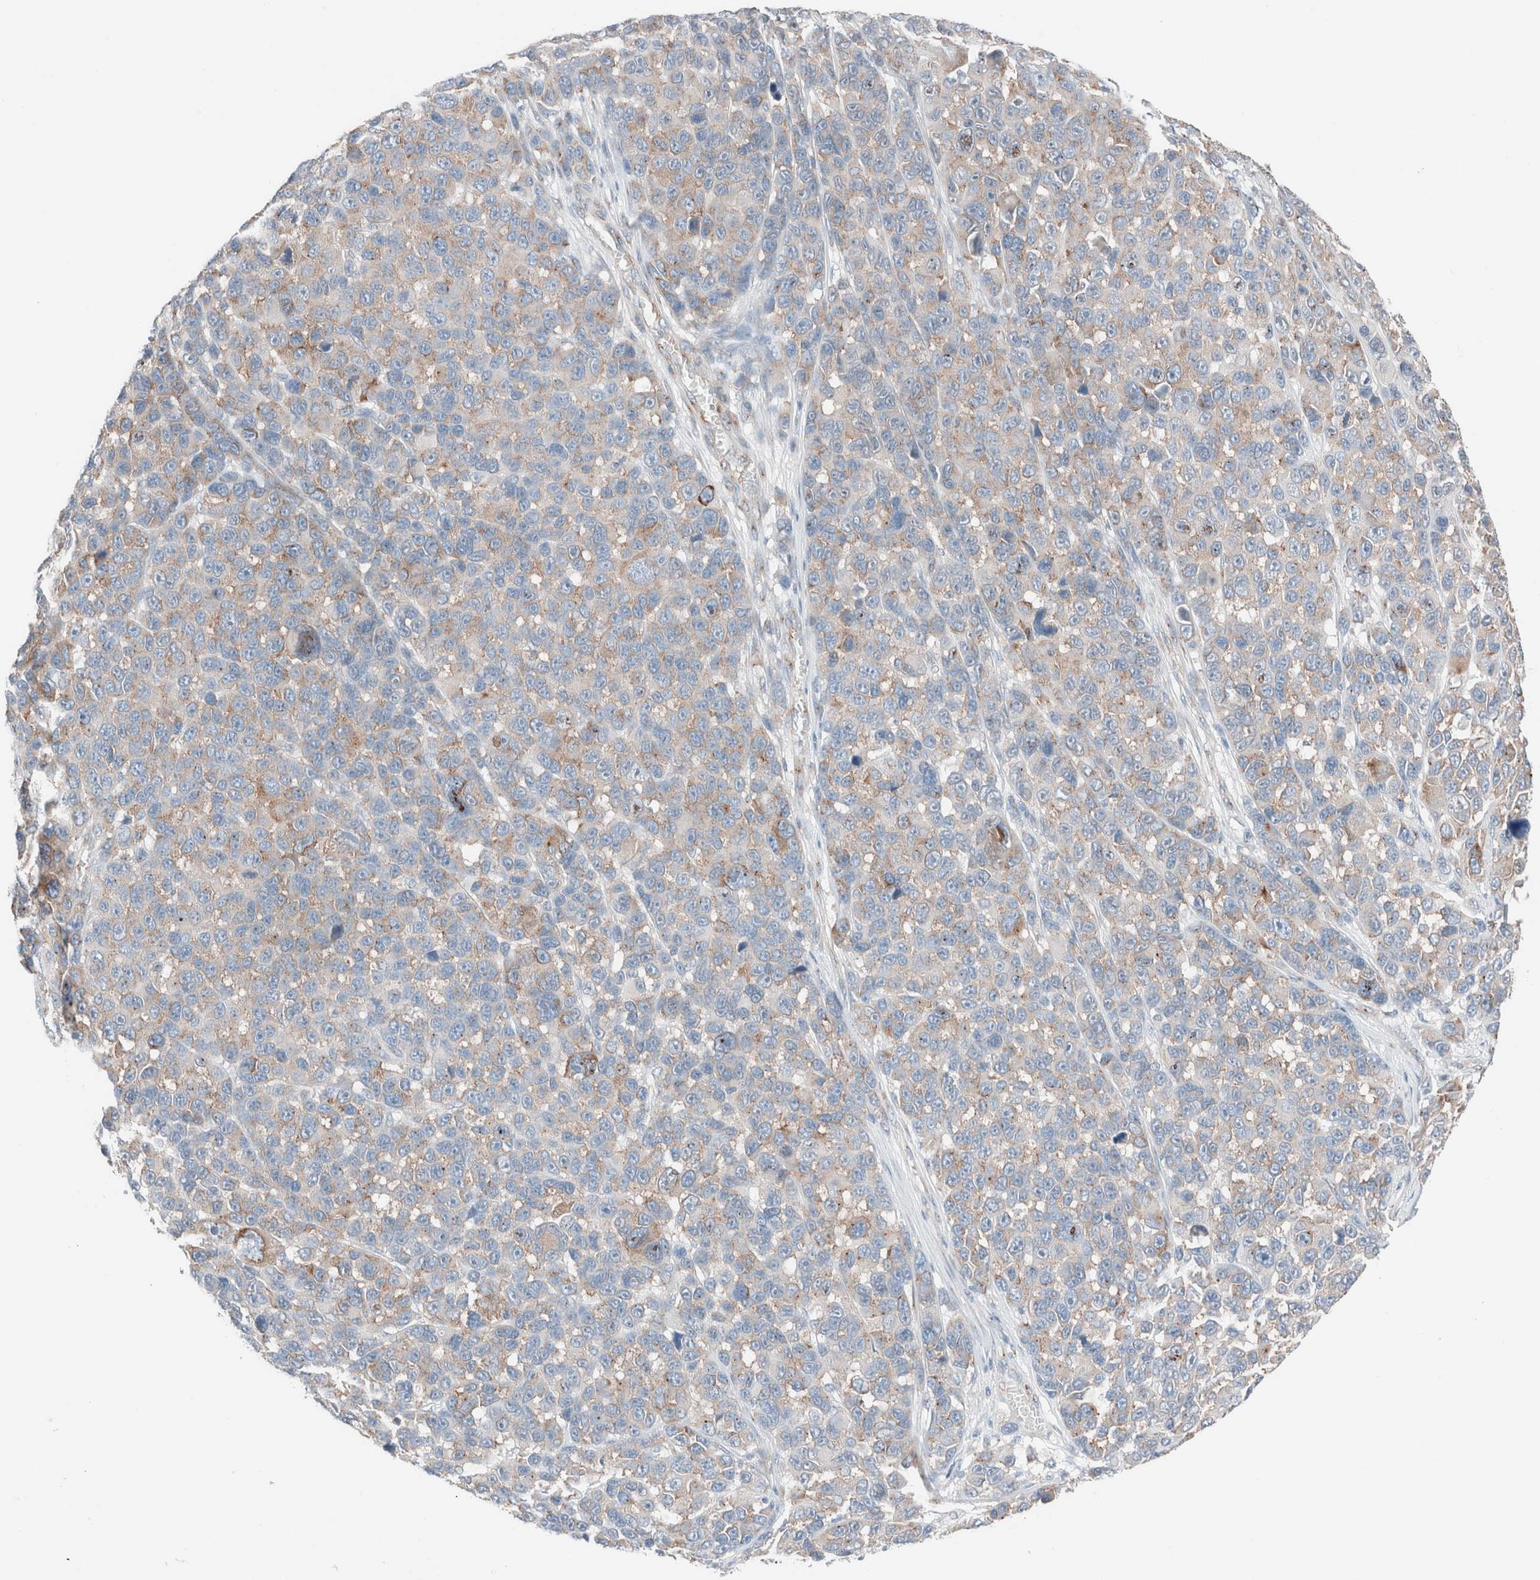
{"staining": {"intensity": "weak", "quantity": "25%-75%", "location": "cytoplasmic/membranous"}, "tissue": "melanoma", "cell_type": "Tumor cells", "image_type": "cancer", "snomed": [{"axis": "morphology", "description": "Malignant melanoma, NOS"}, {"axis": "topography", "description": "Skin"}], "caption": "Malignant melanoma stained with immunohistochemistry exhibits weak cytoplasmic/membranous expression in about 25%-75% of tumor cells.", "gene": "CASC3", "patient": {"sex": "male", "age": 53}}